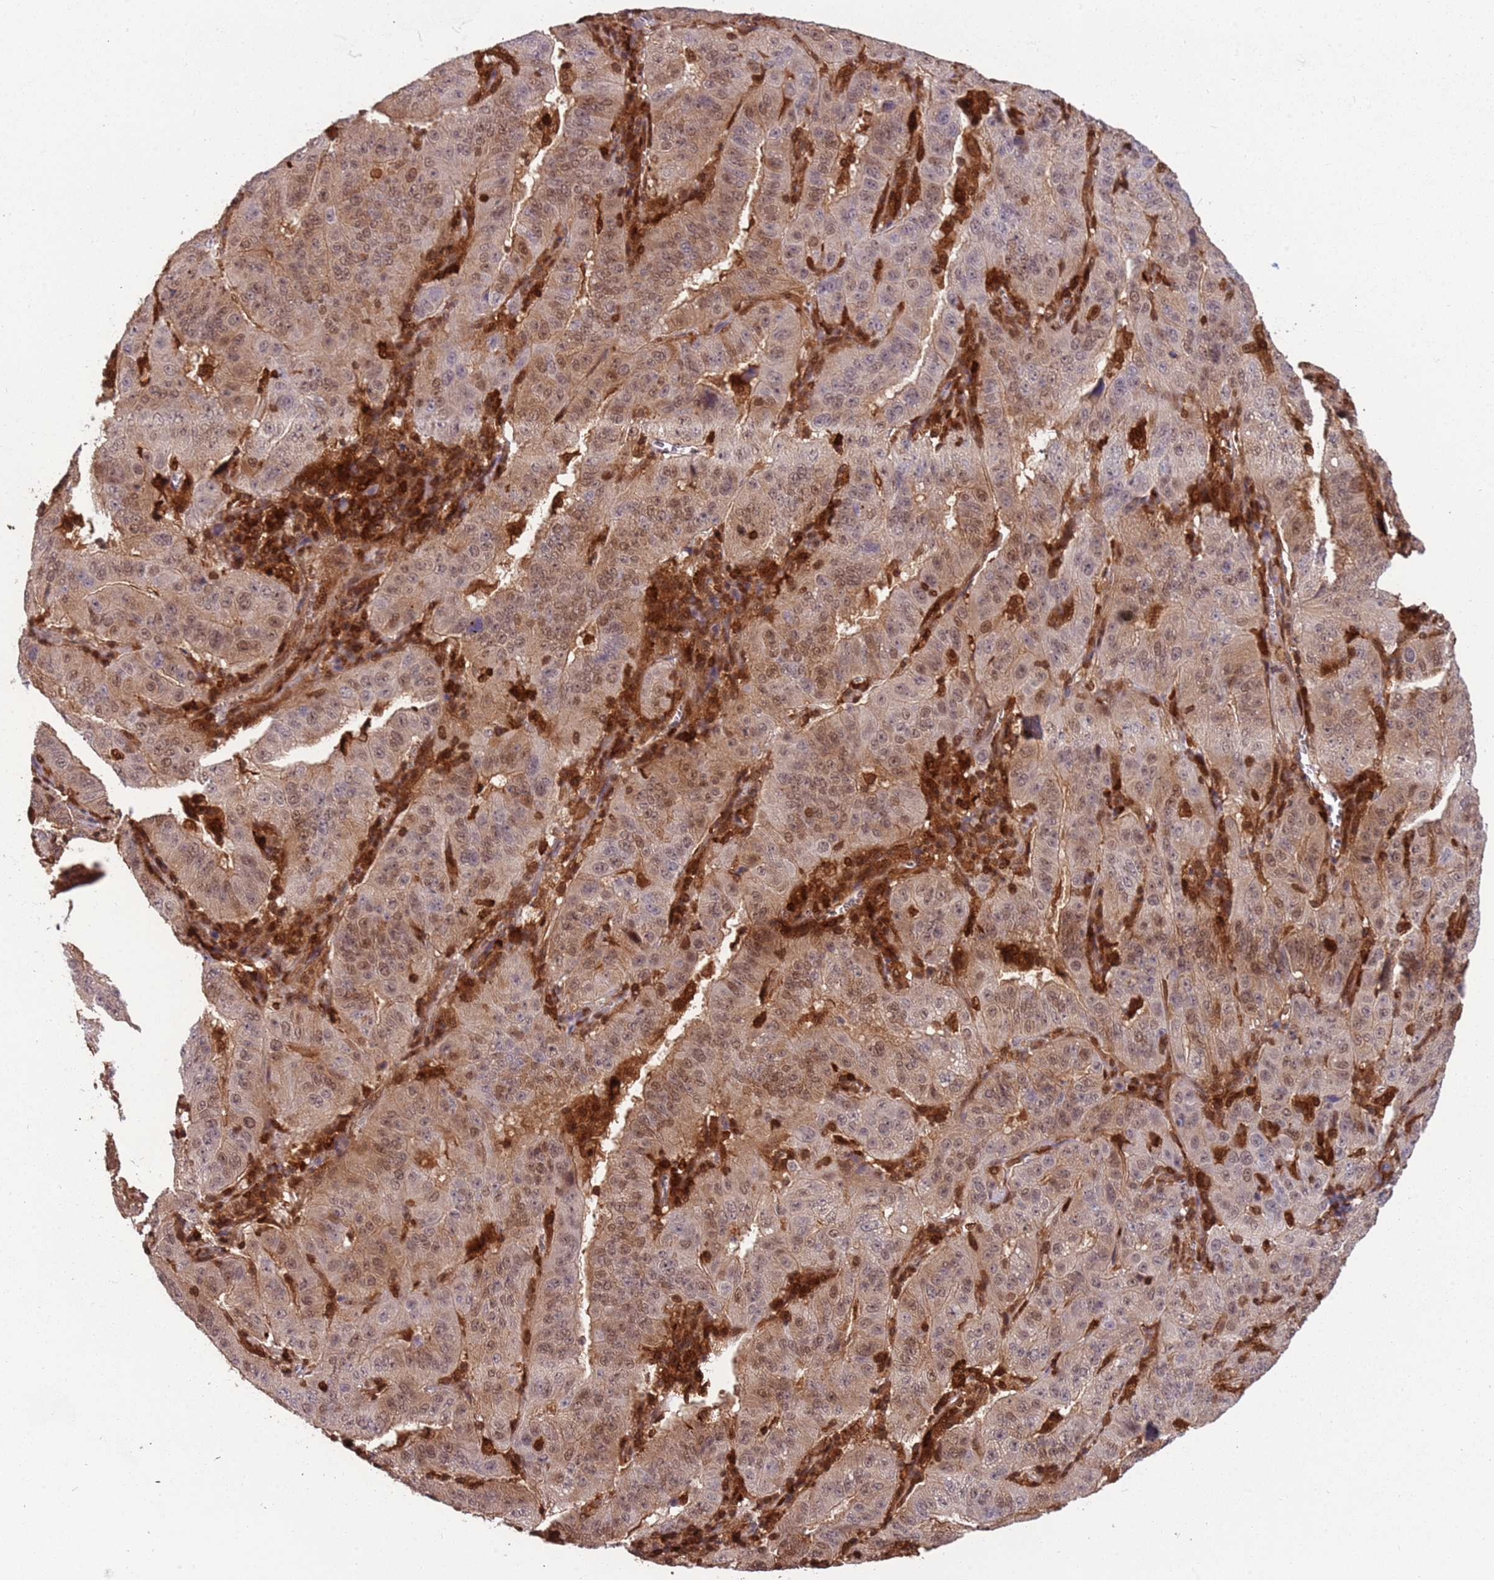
{"staining": {"intensity": "moderate", "quantity": "25%-75%", "location": "cytoplasmic/membranous,nuclear"}, "tissue": "pancreatic cancer", "cell_type": "Tumor cells", "image_type": "cancer", "snomed": [{"axis": "morphology", "description": "Adenocarcinoma, NOS"}, {"axis": "topography", "description": "Pancreas"}], "caption": "Immunohistochemistry (IHC) image of neoplastic tissue: human pancreatic adenocarcinoma stained using immunohistochemistry (IHC) reveals medium levels of moderate protein expression localized specifically in the cytoplasmic/membranous and nuclear of tumor cells, appearing as a cytoplasmic/membranous and nuclear brown color.", "gene": "GBP2", "patient": {"sex": "male", "age": 63}}